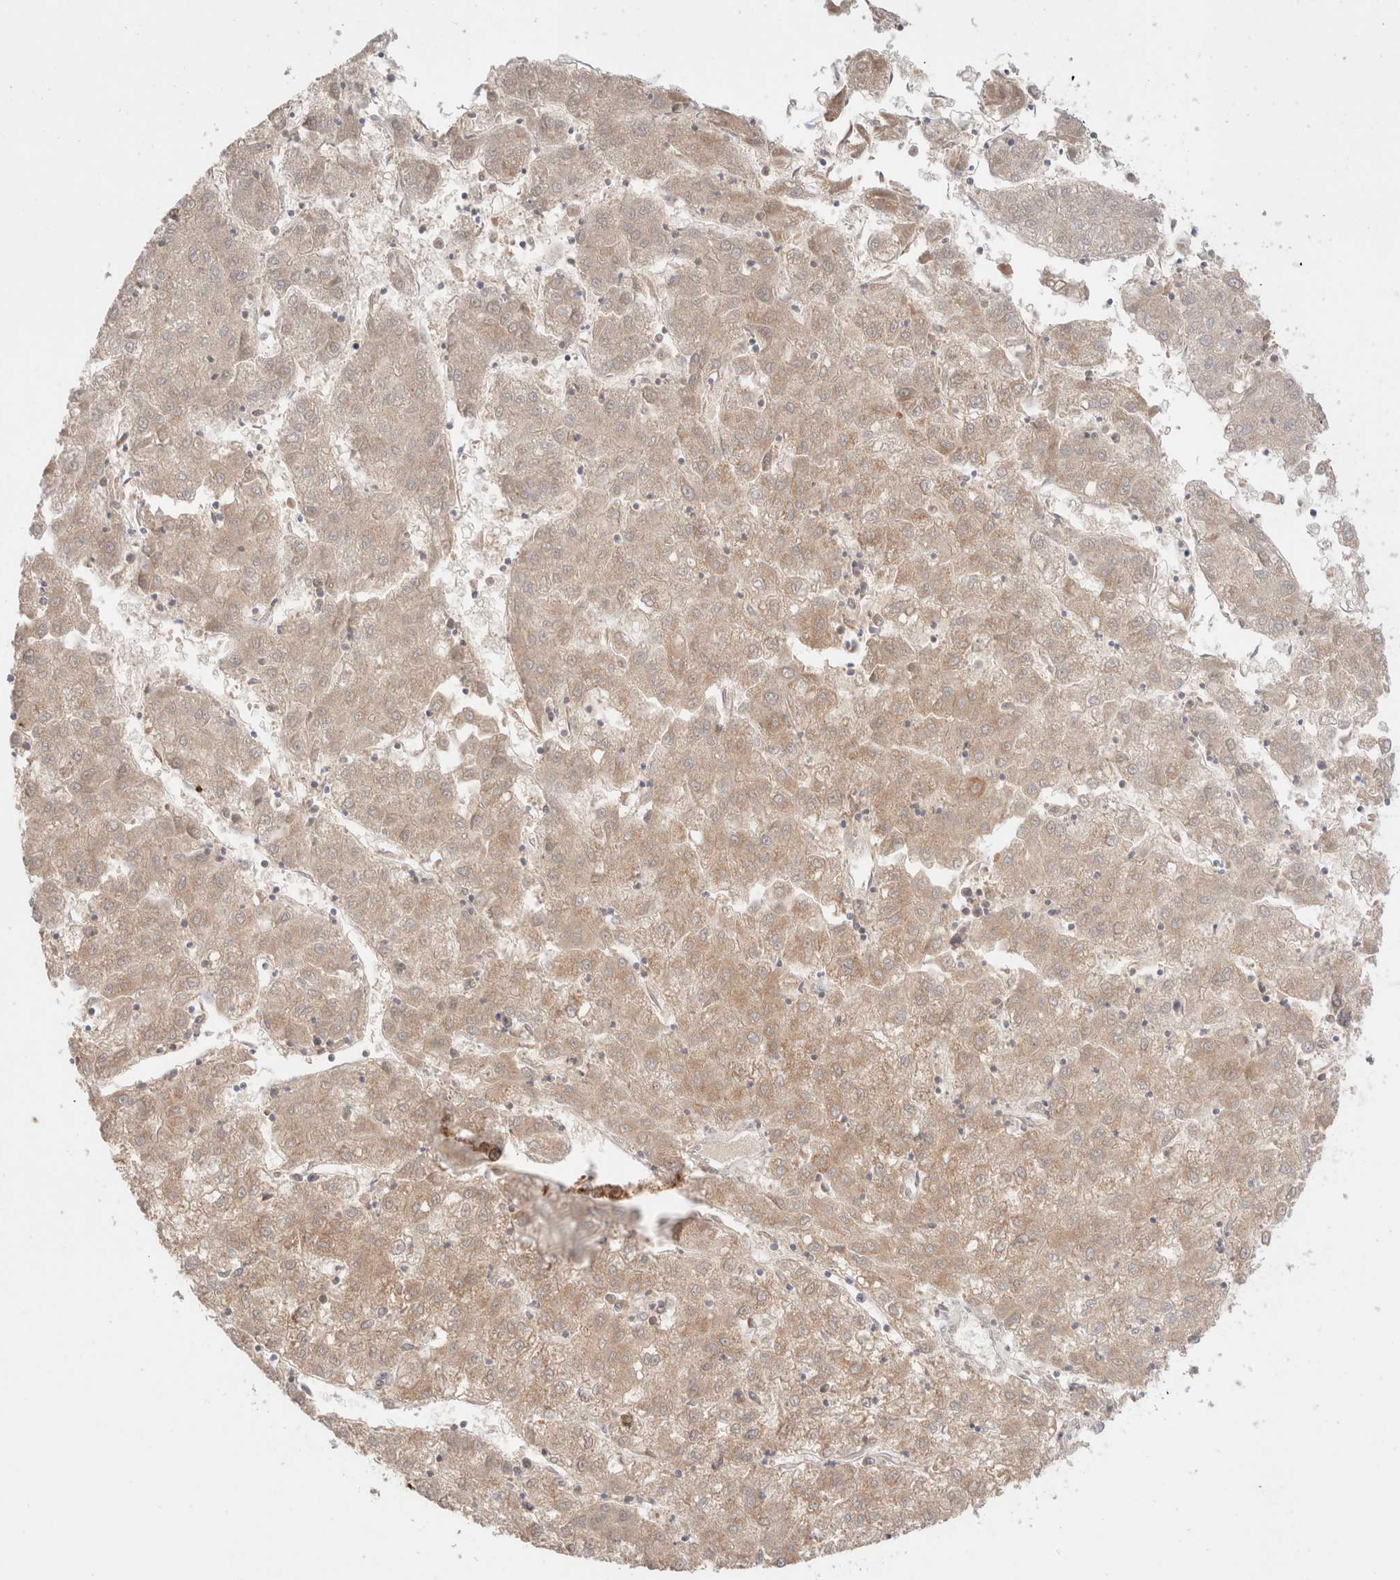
{"staining": {"intensity": "weak", "quantity": ">75%", "location": "cytoplasmic/membranous"}, "tissue": "liver cancer", "cell_type": "Tumor cells", "image_type": "cancer", "snomed": [{"axis": "morphology", "description": "Carcinoma, Hepatocellular, NOS"}, {"axis": "topography", "description": "Liver"}], "caption": "DAB (3,3'-diaminobenzidine) immunohistochemical staining of human liver hepatocellular carcinoma shows weak cytoplasmic/membranous protein positivity in approximately >75% of tumor cells.", "gene": "XKR4", "patient": {"sex": "male", "age": 72}}